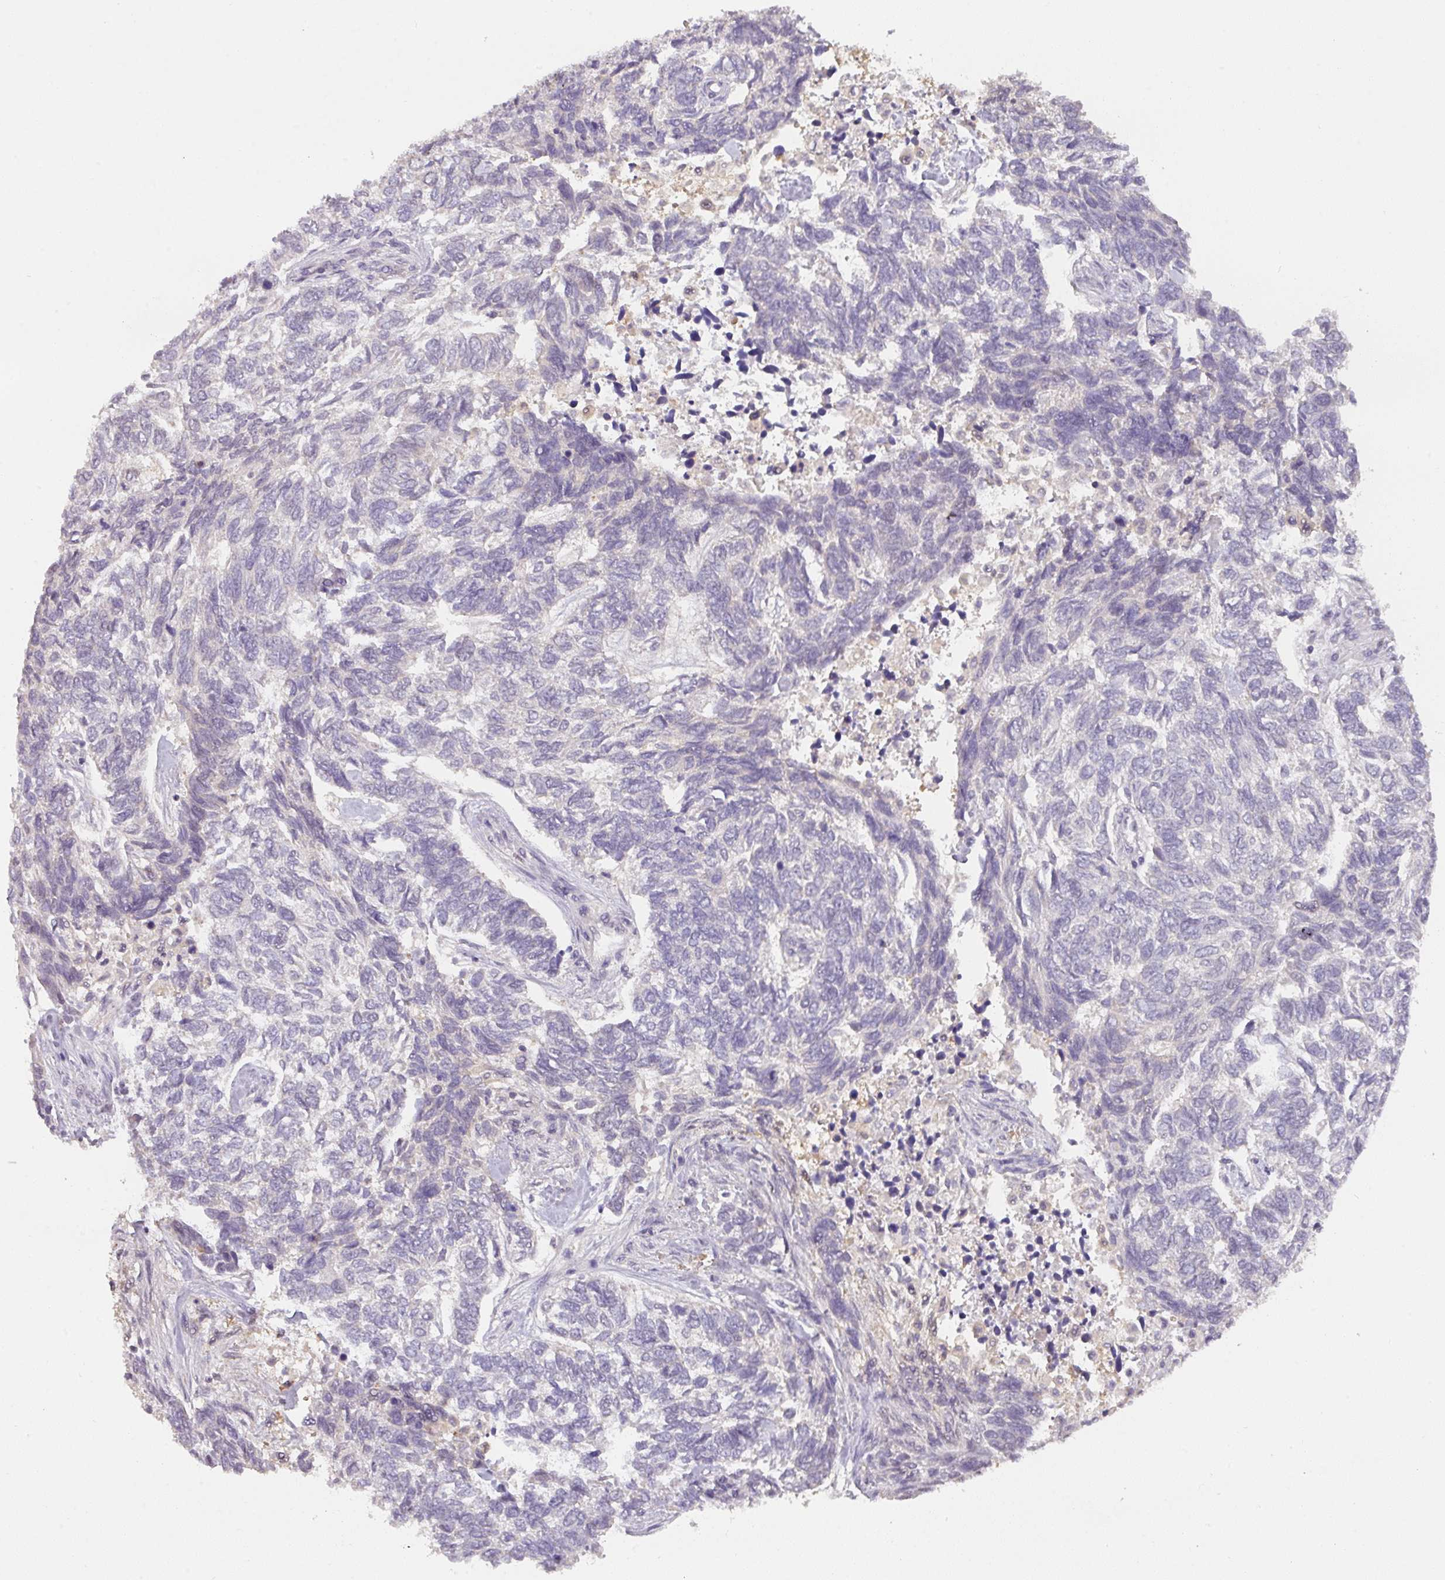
{"staining": {"intensity": "negative", "quantity": "none", "location": "none"}, "tissue": "skin cancer", "cell_type": "Tumor cells", "image_type": "cancer", "snomed": [{"axis": "morphology", "description": "Basal cell carcinoma"}, {"axis": "topography", "description": "Skin"}], "caption": "Immunohistochemistry (IHC) photomicrograph of human basal cell carcinoma (skin) stained for a protein (brown), which demonstrates no staining in tumor cells.", "gene": "FOXN4", "patient": {"sex": "female", "age": 65}}